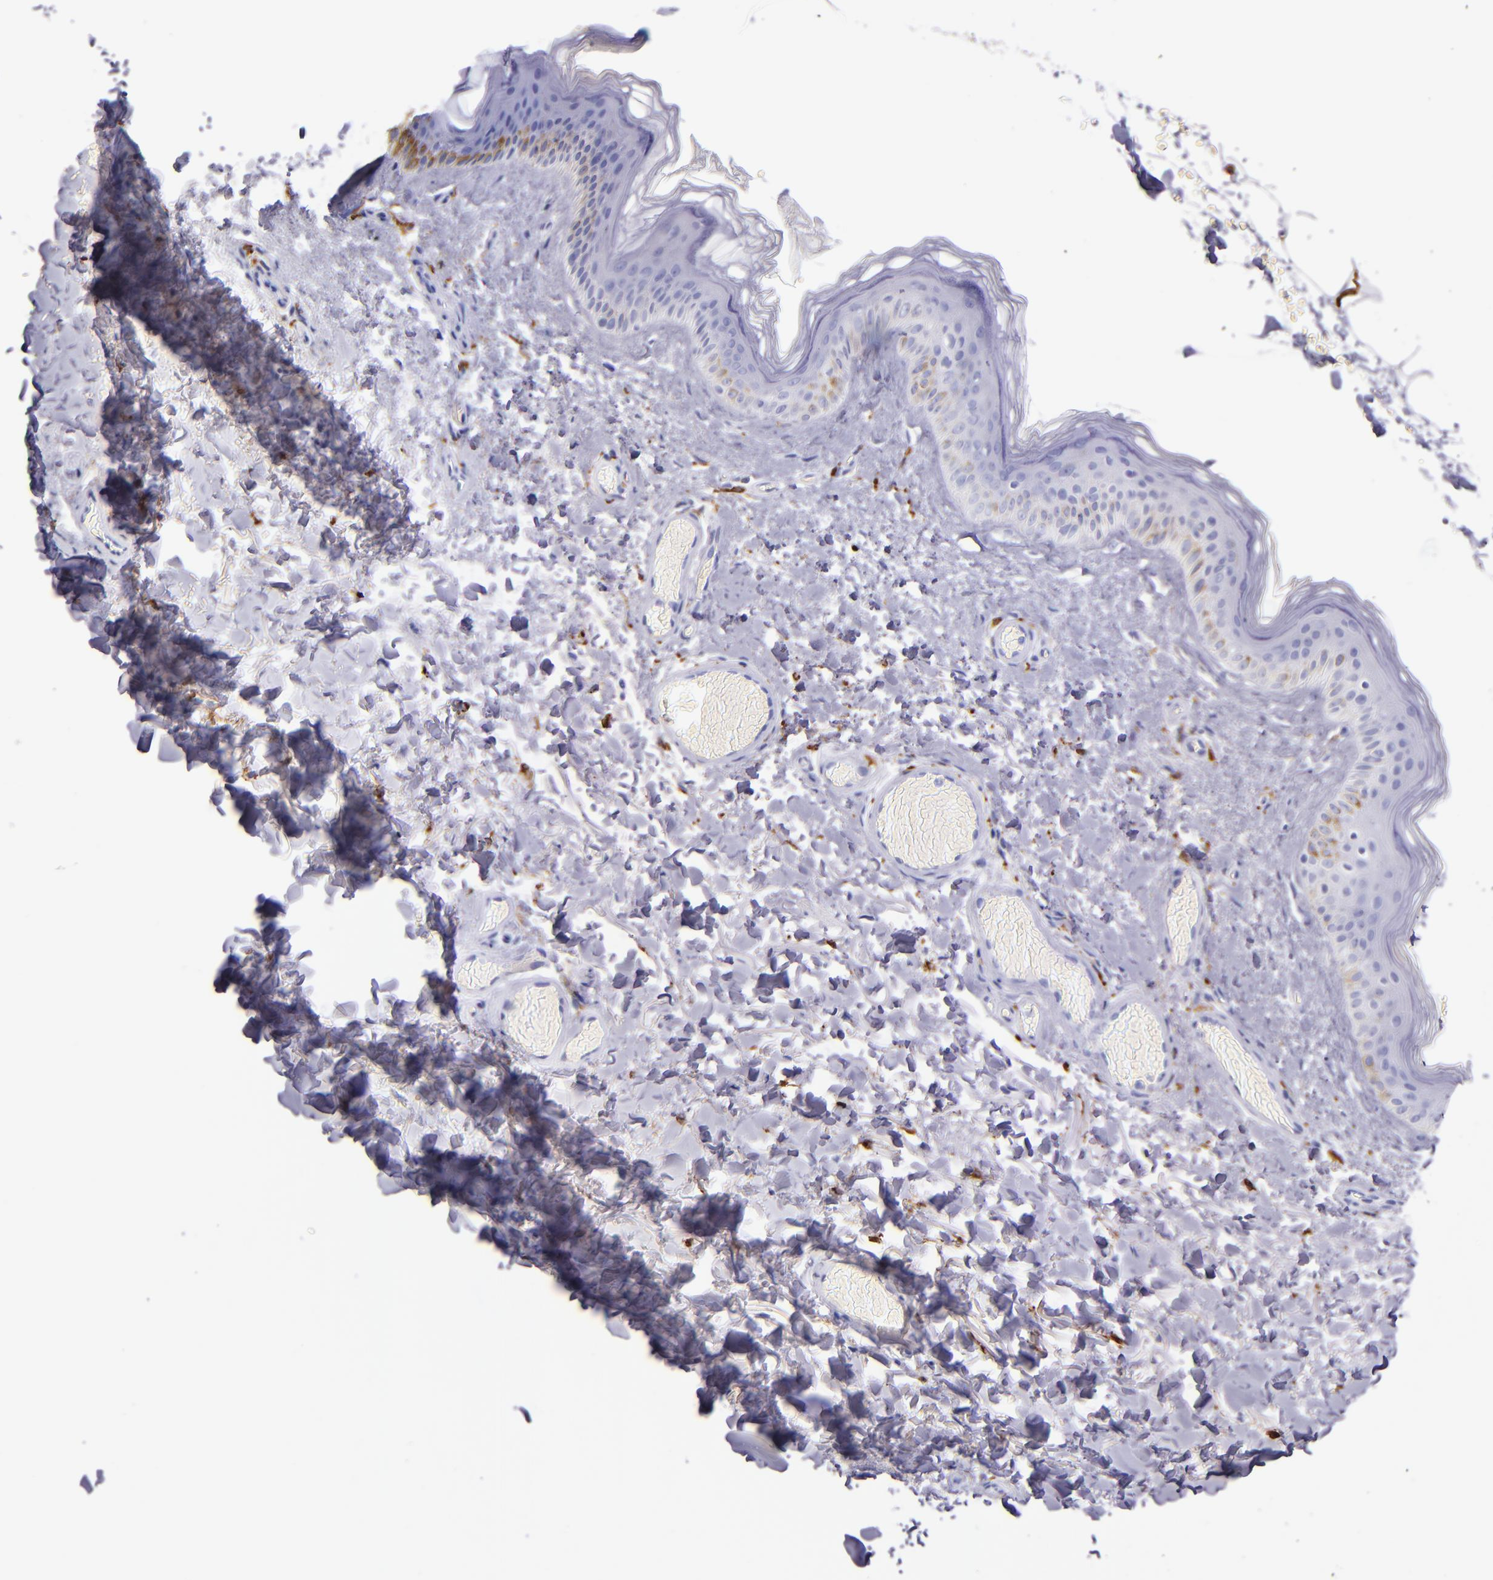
{"staining": {"intensity": "negative", "quantity": "none", "location": "none"}, "tissue": "skin", "cell_type": "Fibroblasts", "image_type": "normal", "snomed": [{"axis": "morphology", "description": "Normal tissue, NOS"}, {"axis": "topography", "description": "Skin"}], "caption": "The histopathology image displays no staining of fibroblasts in normal skin. (DAB immunohistochemistry visualized using brightfield microscopy, high magnification).", "gene": "CD163", "patient": {"sex": "male", "age": 63}}